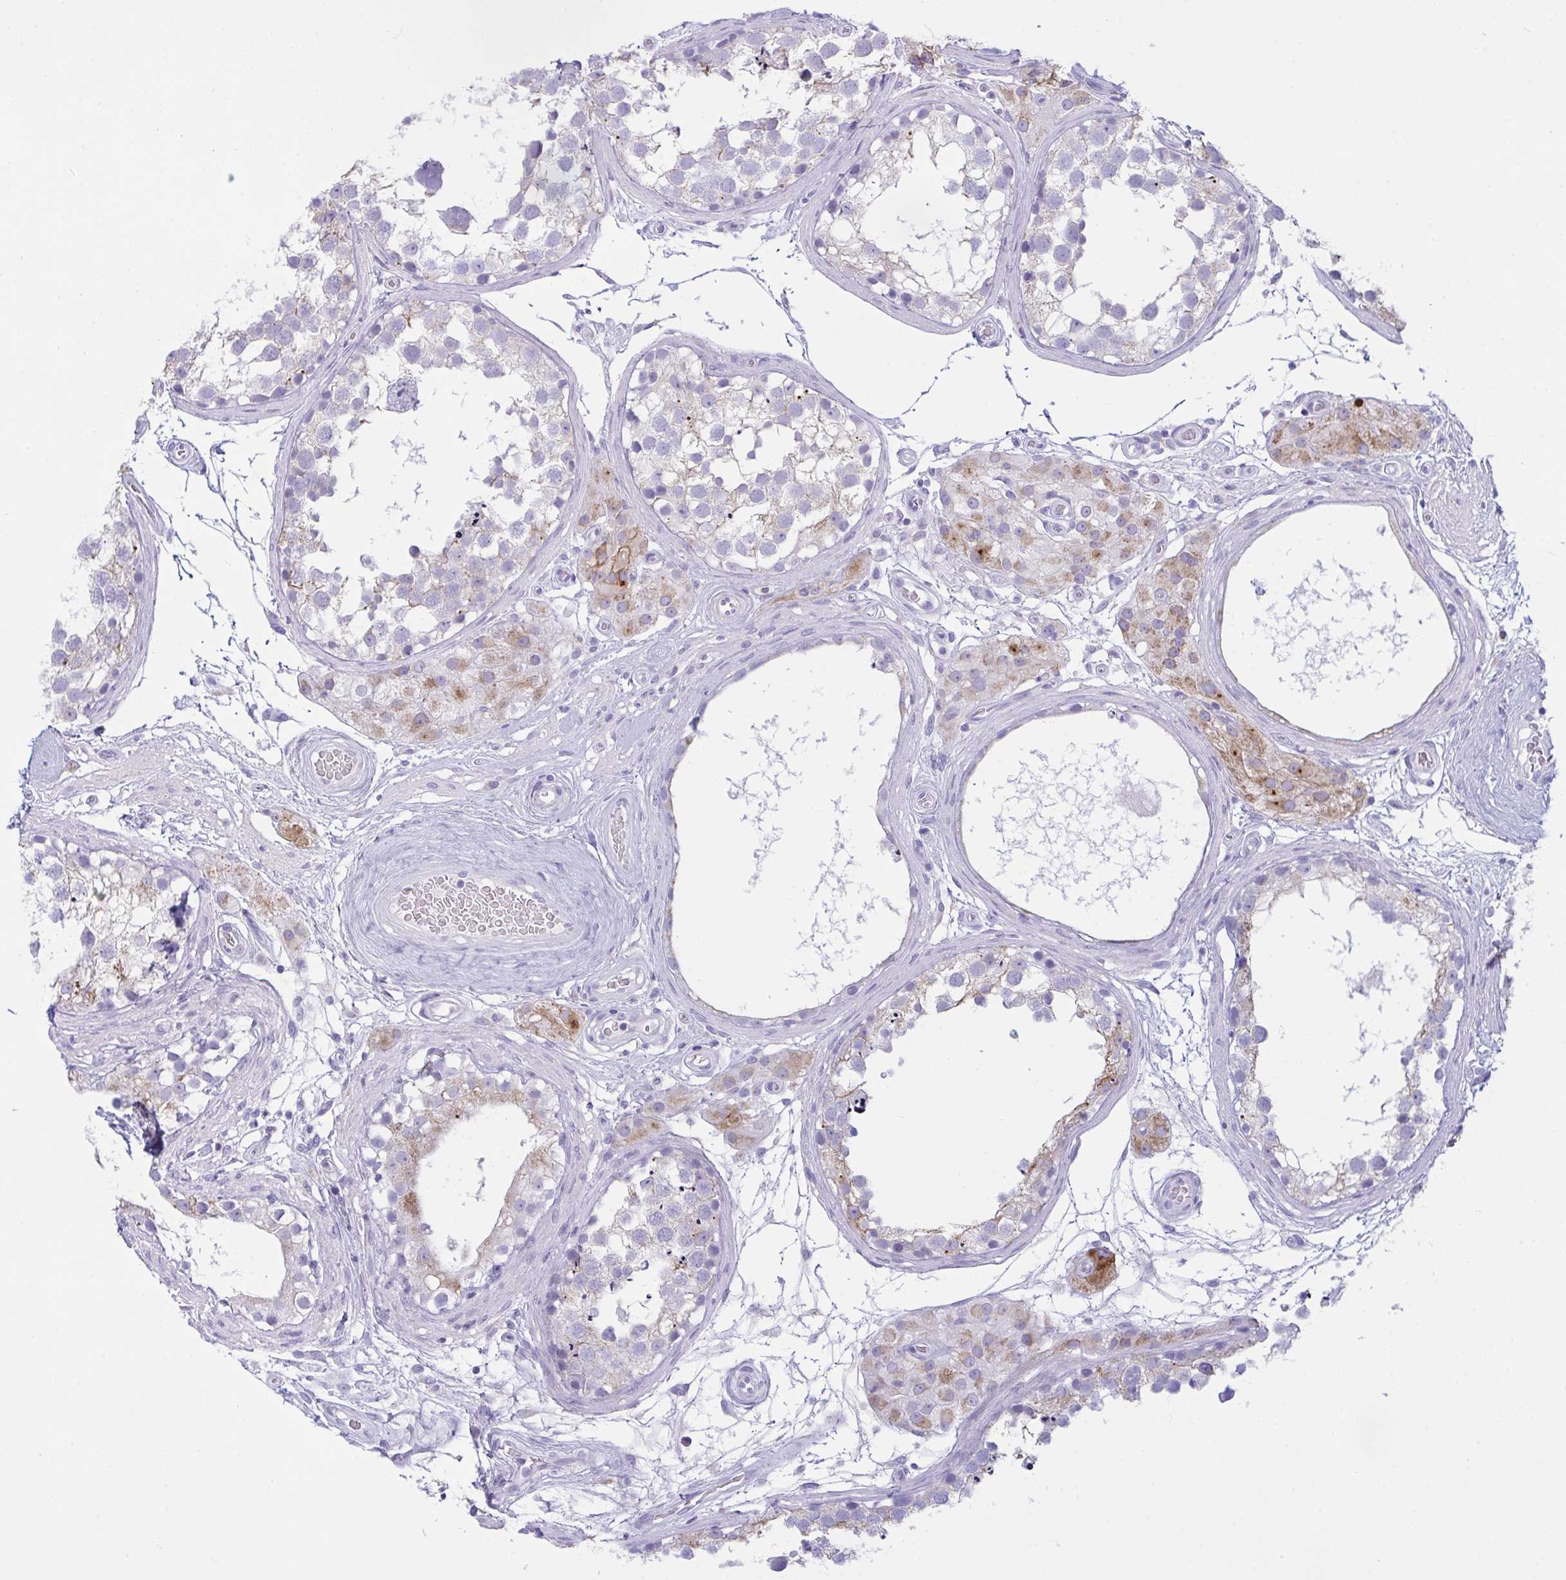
{"staining": {"intensity": "moderate", "quantity": "<25%", "location": "cytoplasmic/membranous"}, "tissue": "testis", "cell_type": "Cells in seminiferous ducts", "image_type": "normal", "snomed": [{"axis": "morphology", "description": "Normal tissue, NOS"}, {"axis": "morphology", "description": "Seminoma, NOS"}, {"axis": "topography", "description": "Testis"}], "caption": "Human testis stained with a brown dye displays moderate cytoplasmic/membranous positive positivity in about <25% of cells in seminiferous ducts.", "gene": "BBS1", "patient": {"sex": "male", "age": 65}}